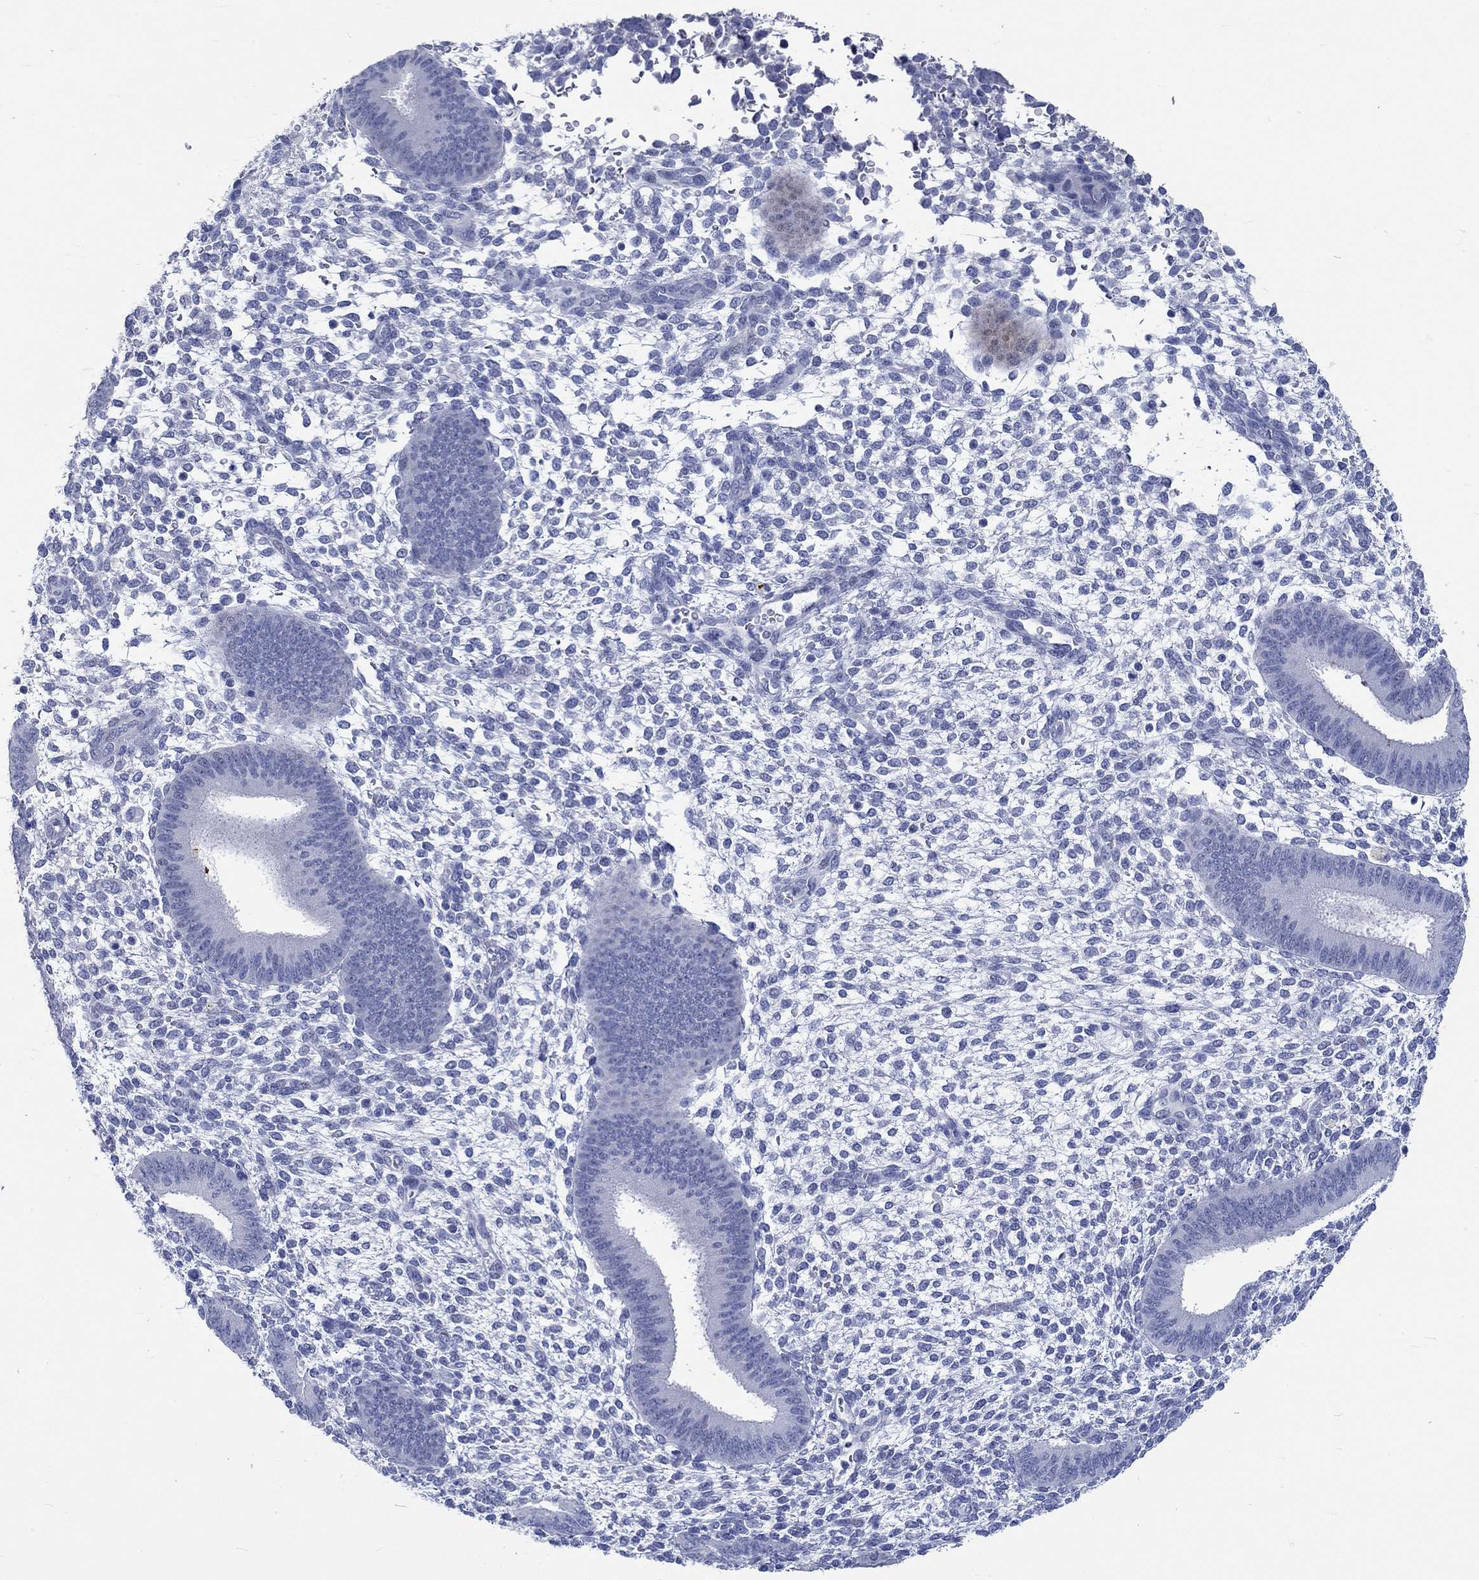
{"staining": {"intensity": "negative", "quantity": "none", "location": "none"}, "tissue": "endometrium", "cell_type": "Cells in endometrial stroma", "image_type": "normal", "snomed": [{"axis": "morphology", "description": "Normal tissue, NOS"}, {"axis": "topography", "description": "Endometrium"}], "caption": "Human endometrium stained for a protein using immunohistochemistry (IHC) exhibits no staining in cells in endometrial stroma.", "gene": "C4orf47", "patient": {"sex": "female", "age": 39}}